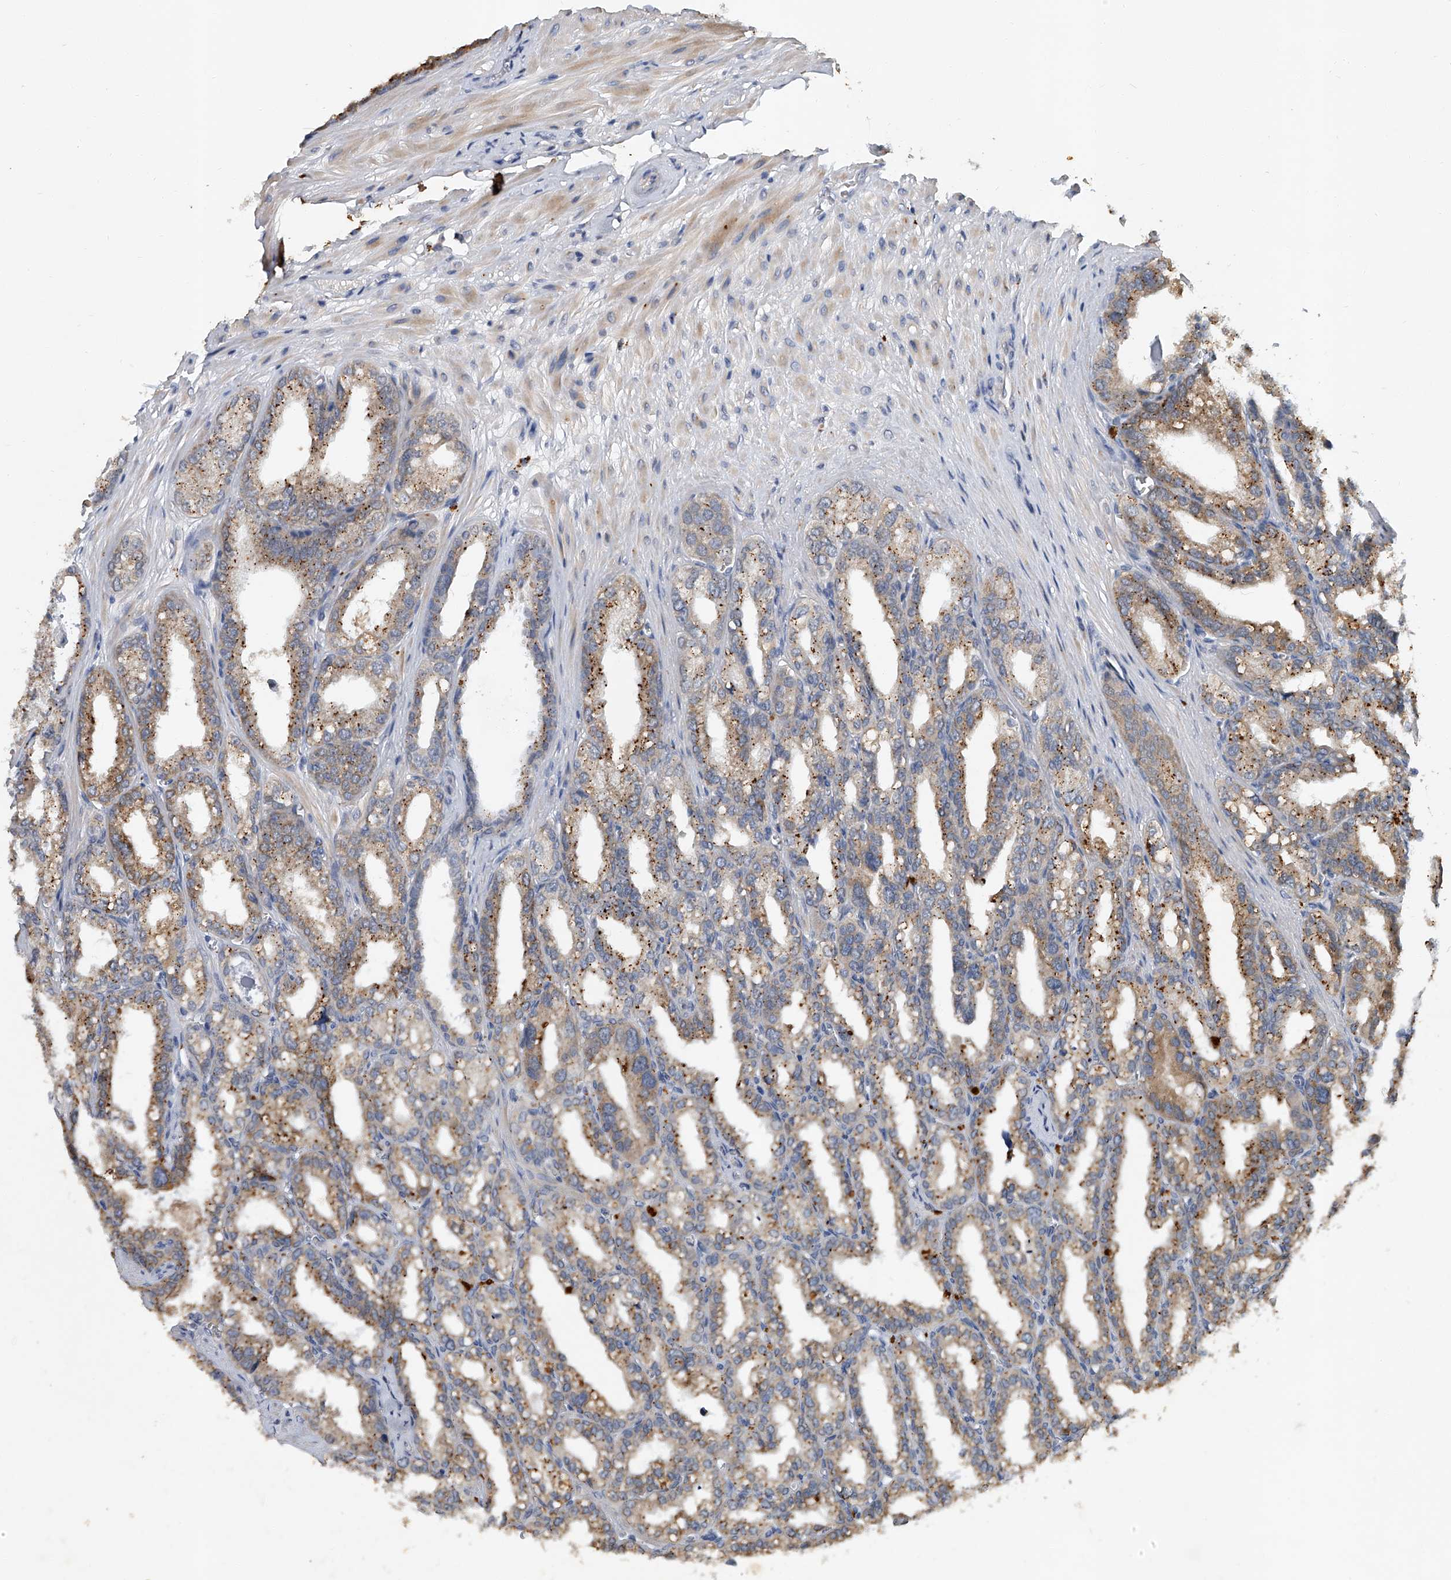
{"staining": {"intensity": "moderate", "quantity": ">75%", "location": "cytoplasmic/membranous"}, "tissue": "seminal vesicle", "cell_type": "Glandular cells", "image_type": "normal", "snomed": [{"axis": "morphology", "description": "Normal tissue, NOS"}, {"axis": "topography", "description": "Prostate"}, {"axis": "topography", "description": "Seminal veicle"}], "caption": "Immunohistochemistry (IHC) image of normal seminal vesicle stained for a protein (brown), which displays medium levels of moderate cytoplasmic/membranous staining in about >75% of glandular cells.", "gene": "JAG2", "patient": {"sex": "male", "age": 51}}